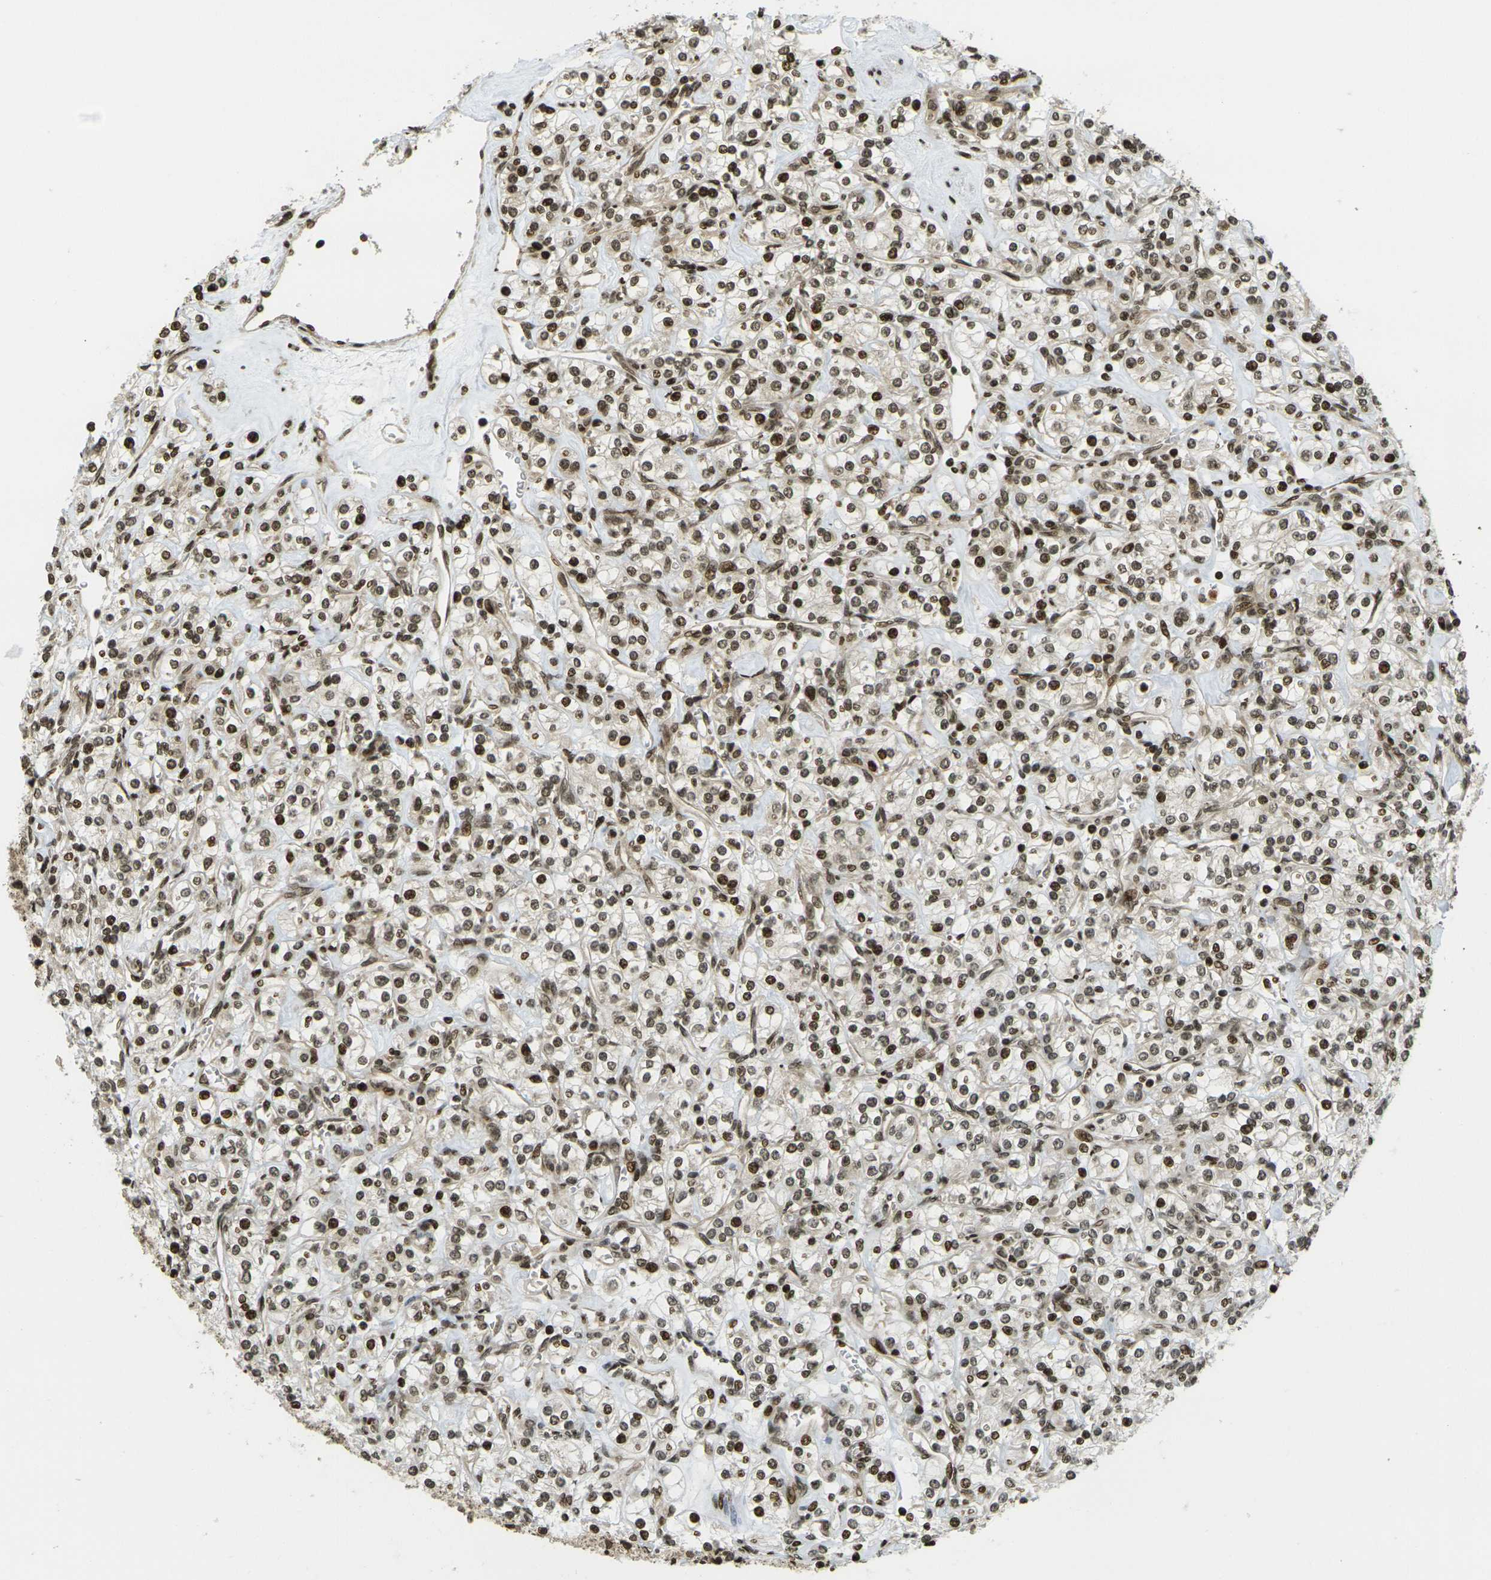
{"staining": {"intensity": "moderate", "quantity": ">75%", "location": "nuclear"}, "tissue": "renal cancer", "cell_type": "Tumor cells", "image_type": "cancer", "snomed": [{"axis": "morphology", "description": "Adenocarcinoma, NOS"}, {"axis": "topography", "description": "Kidney"}], "caption": "IHC histopathology image of neoplastic tissue: renal cancer (adenocarcinoma) stained using immunohistochemistry reveals medium levels of moderate protein expression localized specifically in the nuclear of tumor cells, appearing as a nuclear brown color.", "gene": "RUVBL2", "patient": {"sex": "male", "age": 77}}